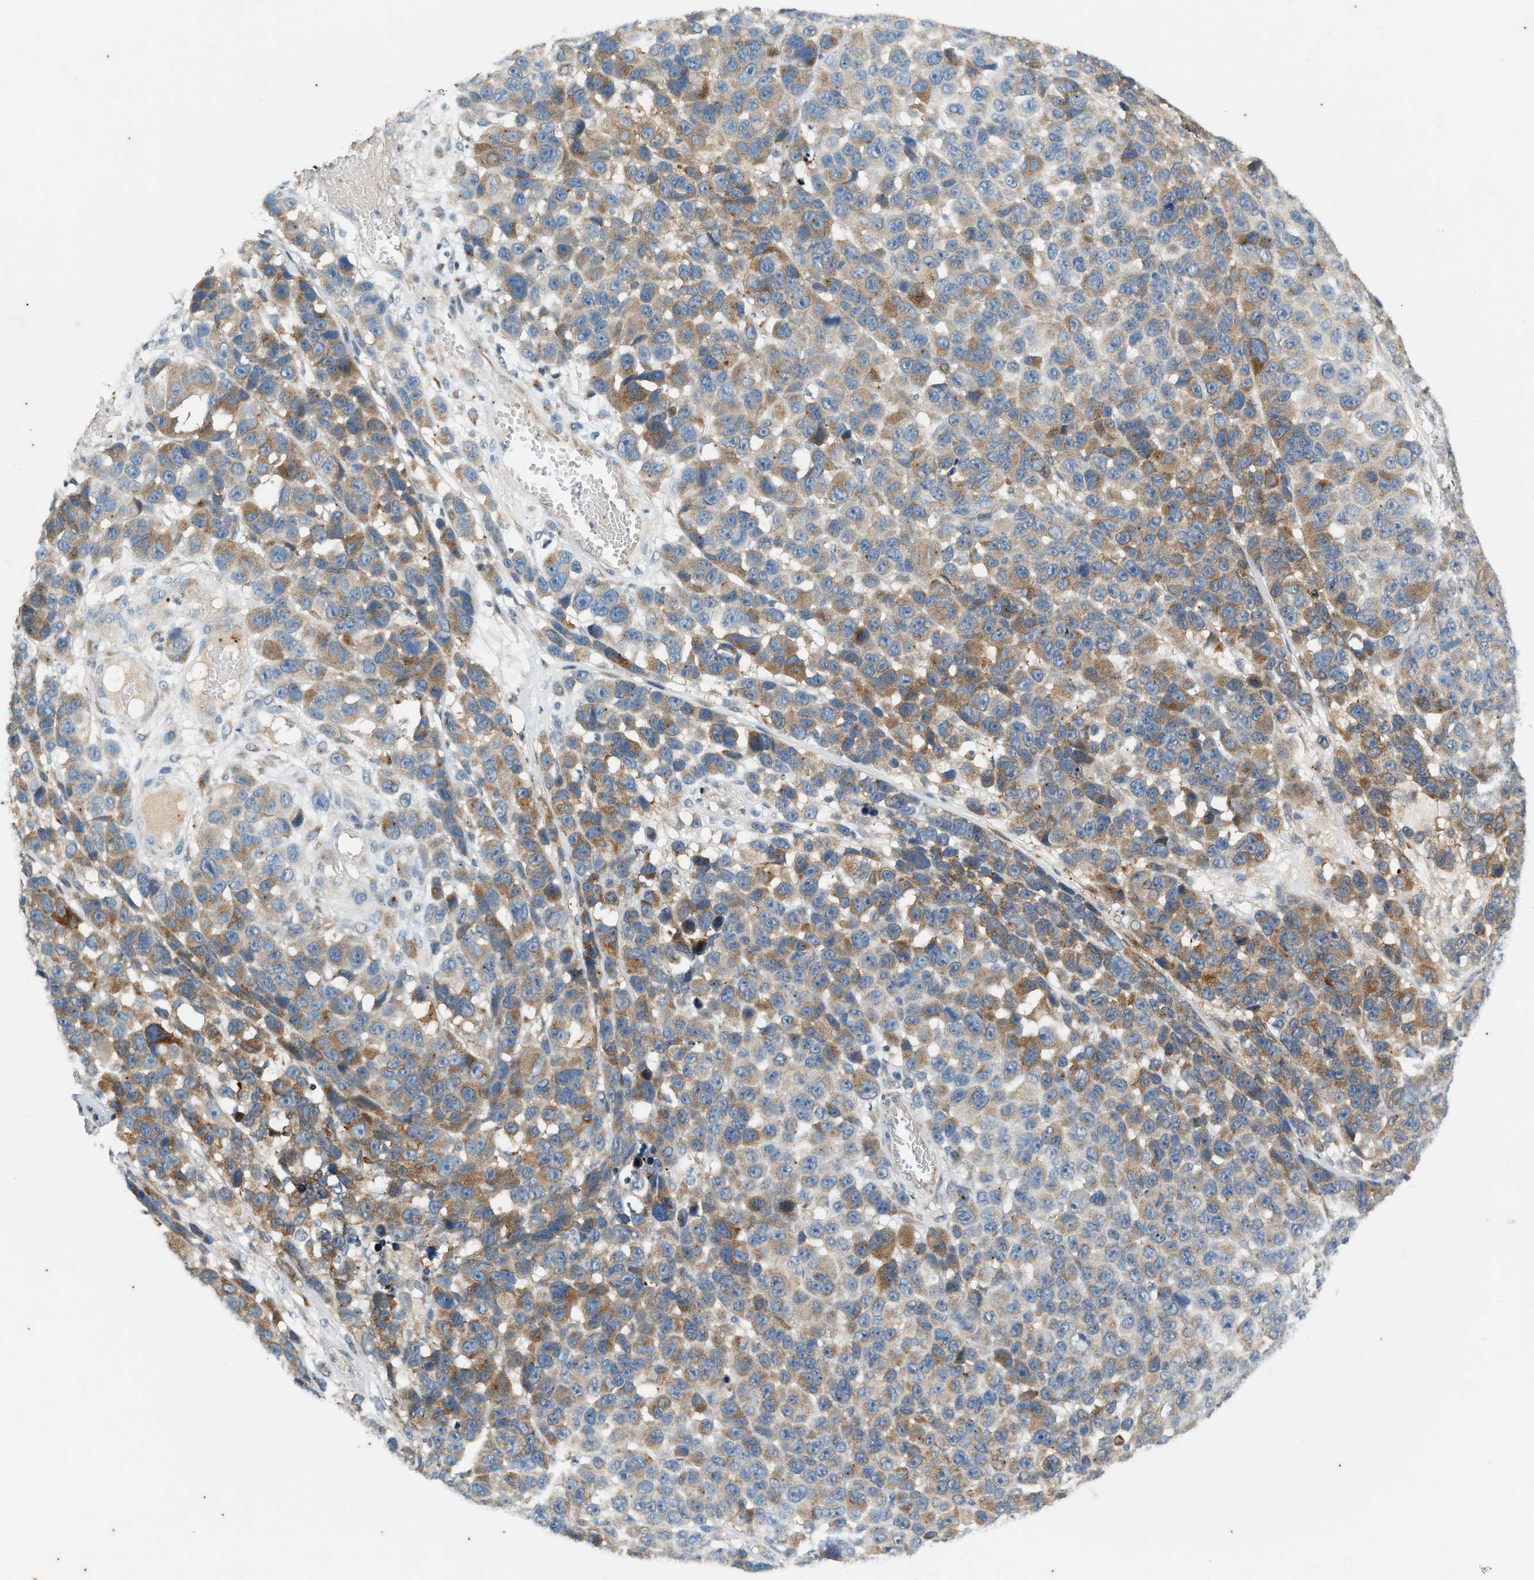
{"staining": {"intensity": "moderate", "quantity": "25%-75%", "location": "cytoplasmic/membranous"}, "tissue": "melanoma", "cell_type": "Tumor cells", "image_type": "cancer", "snomed": [{"axis": "morphology", "description": "Malignant melanoma, NOS"}, {"axis": "topography", "description": "Skin"}], "caption": "A brown stain shows moderate cytoplasmic/membranous positivity of a protein in melanoma tumor cells.", "gene": "CHPF2", "patient": {"sex": "male", "age": 53}}